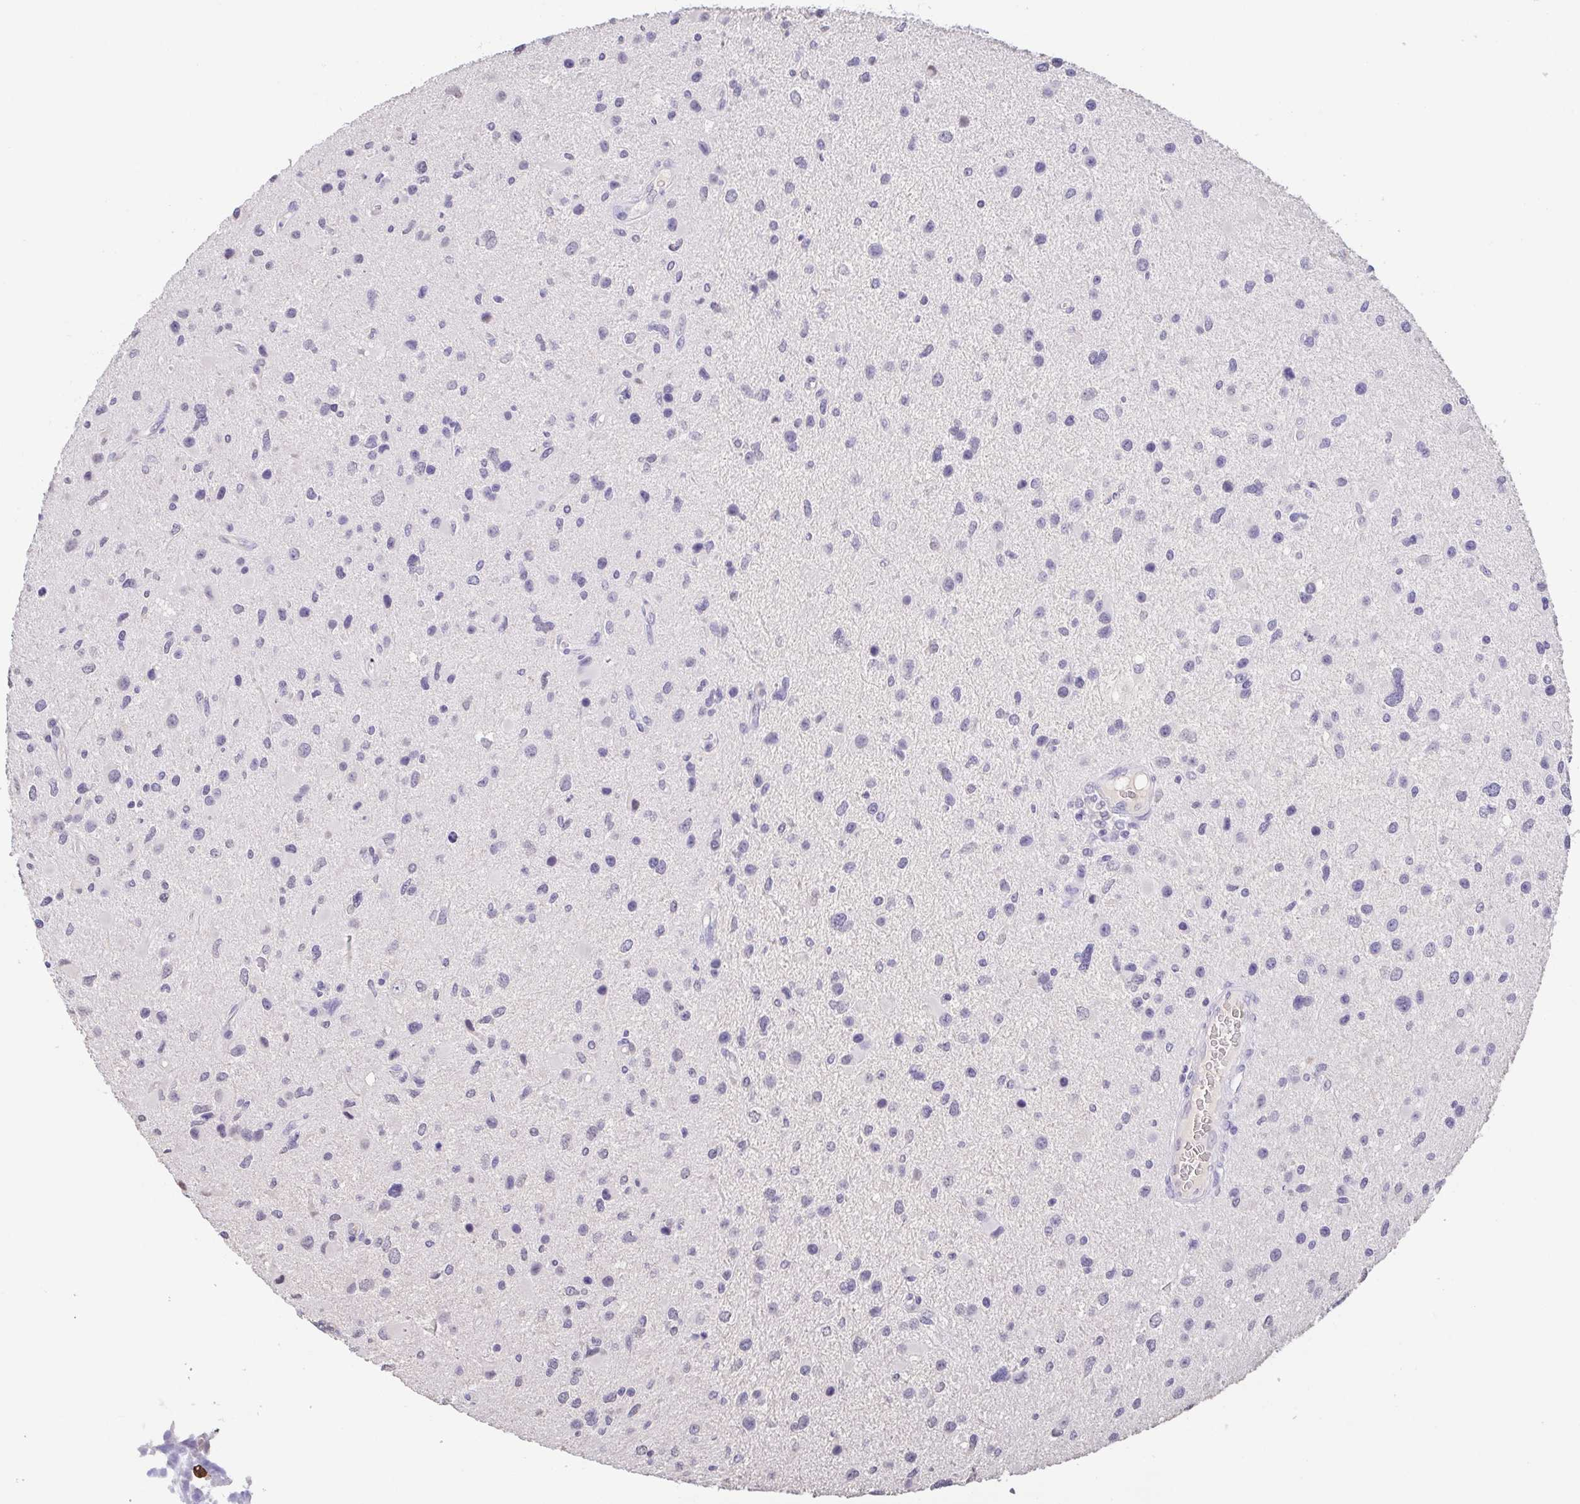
{"staining": {"intensity": "negative", "quantity": "none", "location": "none"}, "tissue": "glioma", "cell_type": "Tumor cells", "image_type": "cancer", "snomed": [{"axis": "morphology", "description": "Glioma, malignant, Low grade"}, {"axis": "topography", "description": "Brain"}], "caption": "This is a image of immunohistochemistry (IHC) staining of glioma, which shows no staining in tumor cells.", "gene": "TREH", "patient": {"sex": "female", "age": 32}}